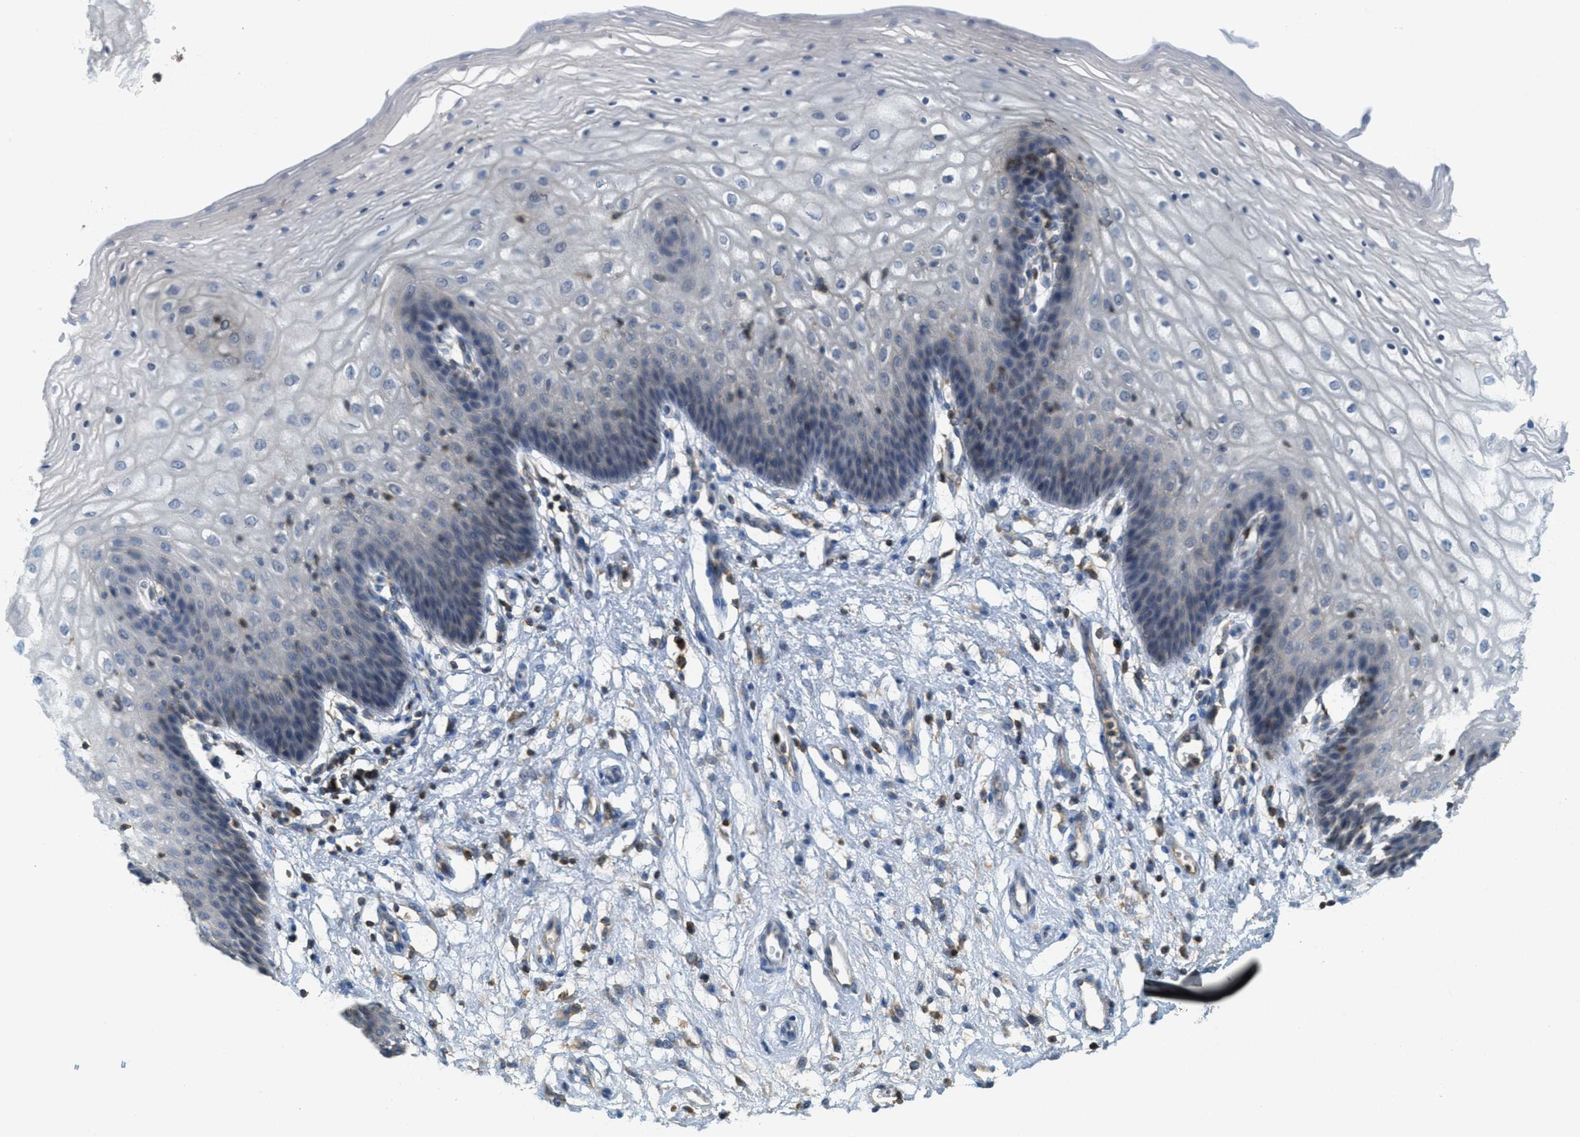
{"staining": {"intensity": "negative", "quantity": "none", "location": "none"}, "tissue": "vagina", "cell_type": "Squamous epithelial cells", "image_type": "normal", "snomed": [{"axis": "morphology", "description": "Normal tissue, NOS"}, {"axis": "topography", "description": "Vagina"}], "caption": "Immunohistochemistry (IHC) image of normal vagina stained for a protein (brown), which exhibits no staining in squamous epithelial cells.", "gene": "GRIK2", "patient": {"sex": "female", "age": 34}}